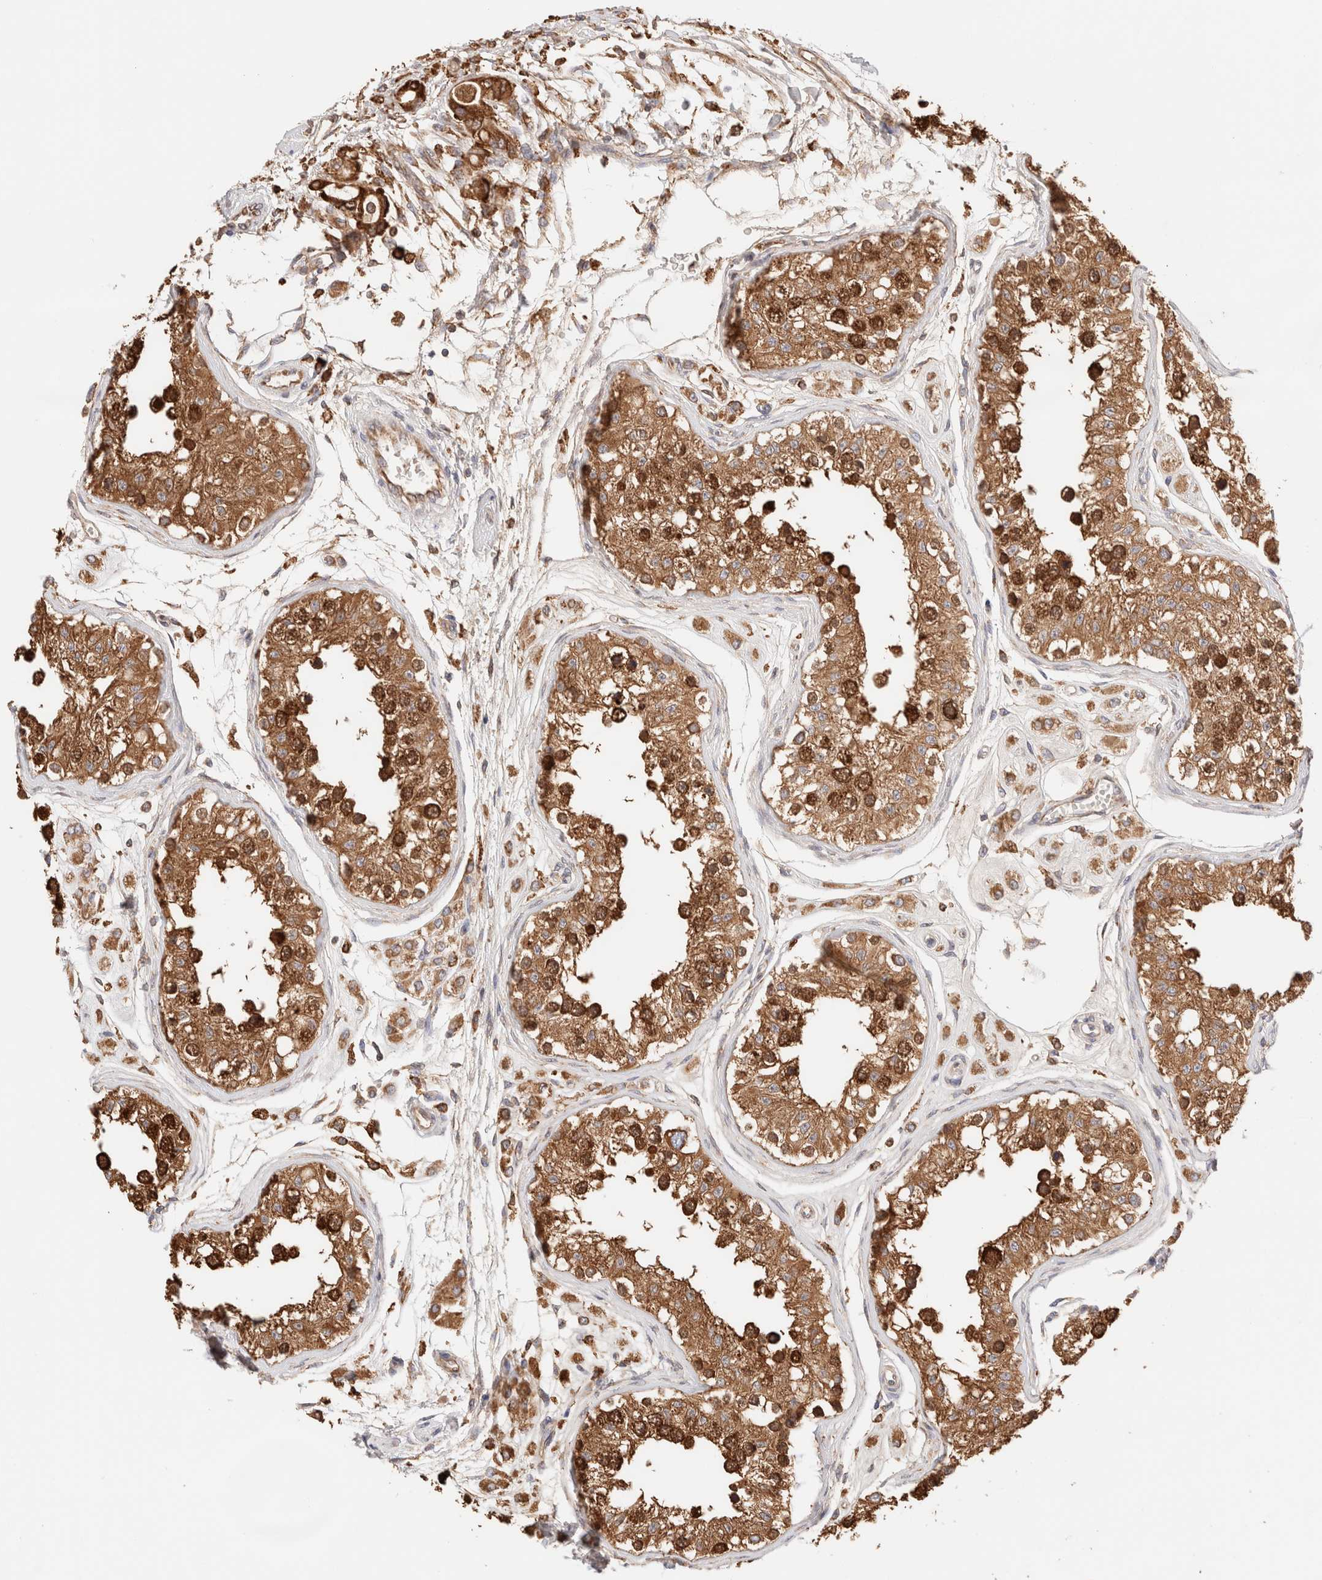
{"staining": {"intensity": "strong", "quantity": ">75%", "location": "cytoplasmic/membranous,nuclear"}, "tissue": "testis", "cell_type": "Cells in seminiferous ducts", "image_type": "normal", "snomed": [{"axis": "morphology", "description": "Normal tissue, NOS"}, {"axis": "morphology", "description": "Adenocarcinoma, metastatic, NOS"}, {"axis": "topography", "description": "Testis"}], "caption": "A brown stain shows strong cytoplasmic/membranous,nuclear staining of a protein in cells in seminiferous ducts of unremarkable testis. (Brightfield microscopy of DAB IHC at high magnification).", "gene": "FER", "patient": {"sex": "male", "age": 26}}